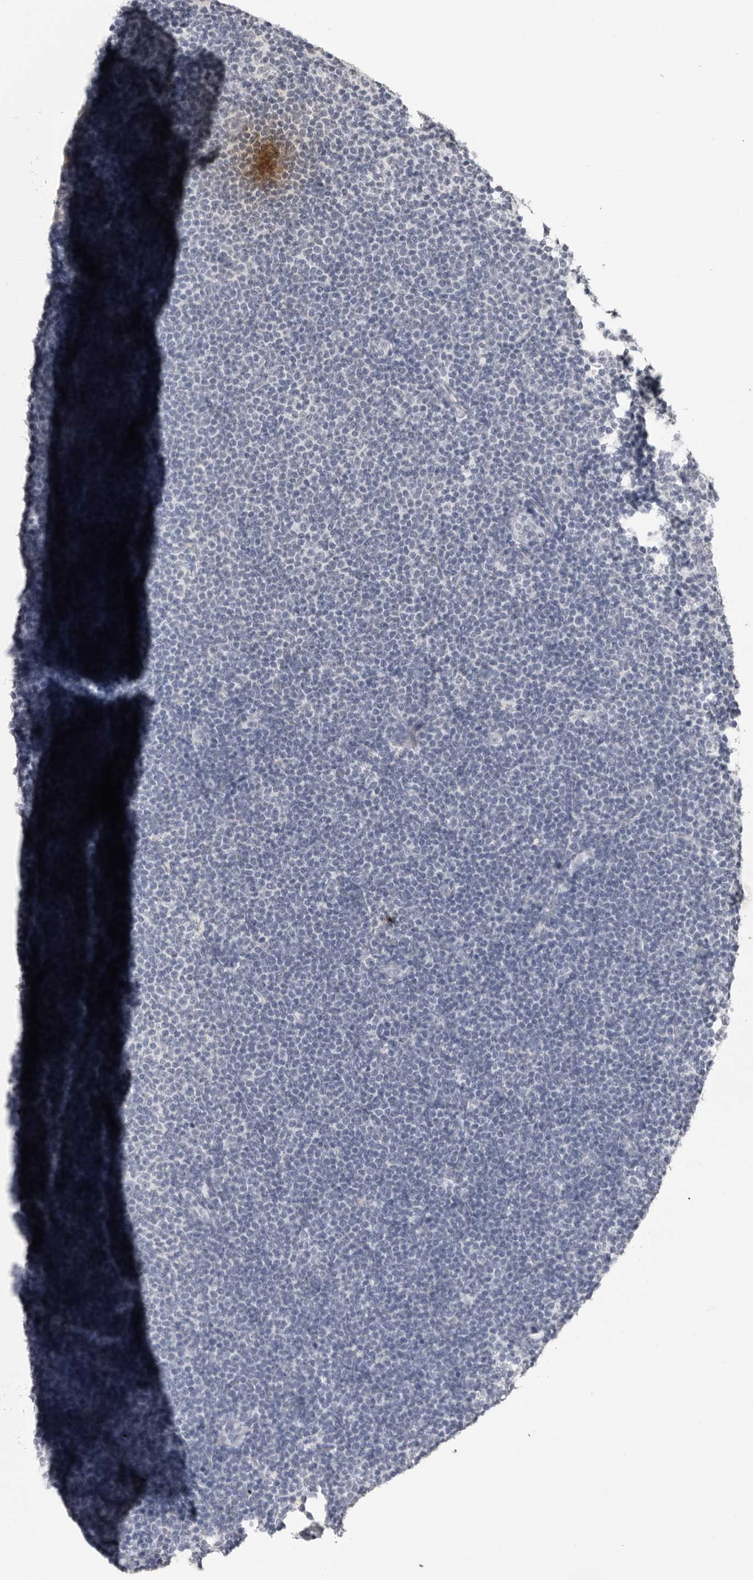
{"staining": {"intensity": "negative", "quantity": "none", "location": "none"}, "tissue": "lymphoma", "cell_type": "Tumor cells", "image_type": "cancer", "snomed": [{"axis": "morphology", "description": "Malignant lymphoma, non-Hodgkin's type, Low grade"}, {"axis": "topography", "description": "Lymph node"}], "caption": "An immunohistochemistry photomicrograph of malignant lymphoma, non-Hodgkin's type (low-grade) is shown. There is no staining in tumor cells of malignant lymphoma, non-Hodgkin's type (low-grade).", "gene": "HEPACAM", "patient": {"sex": "female", "age": 53}}